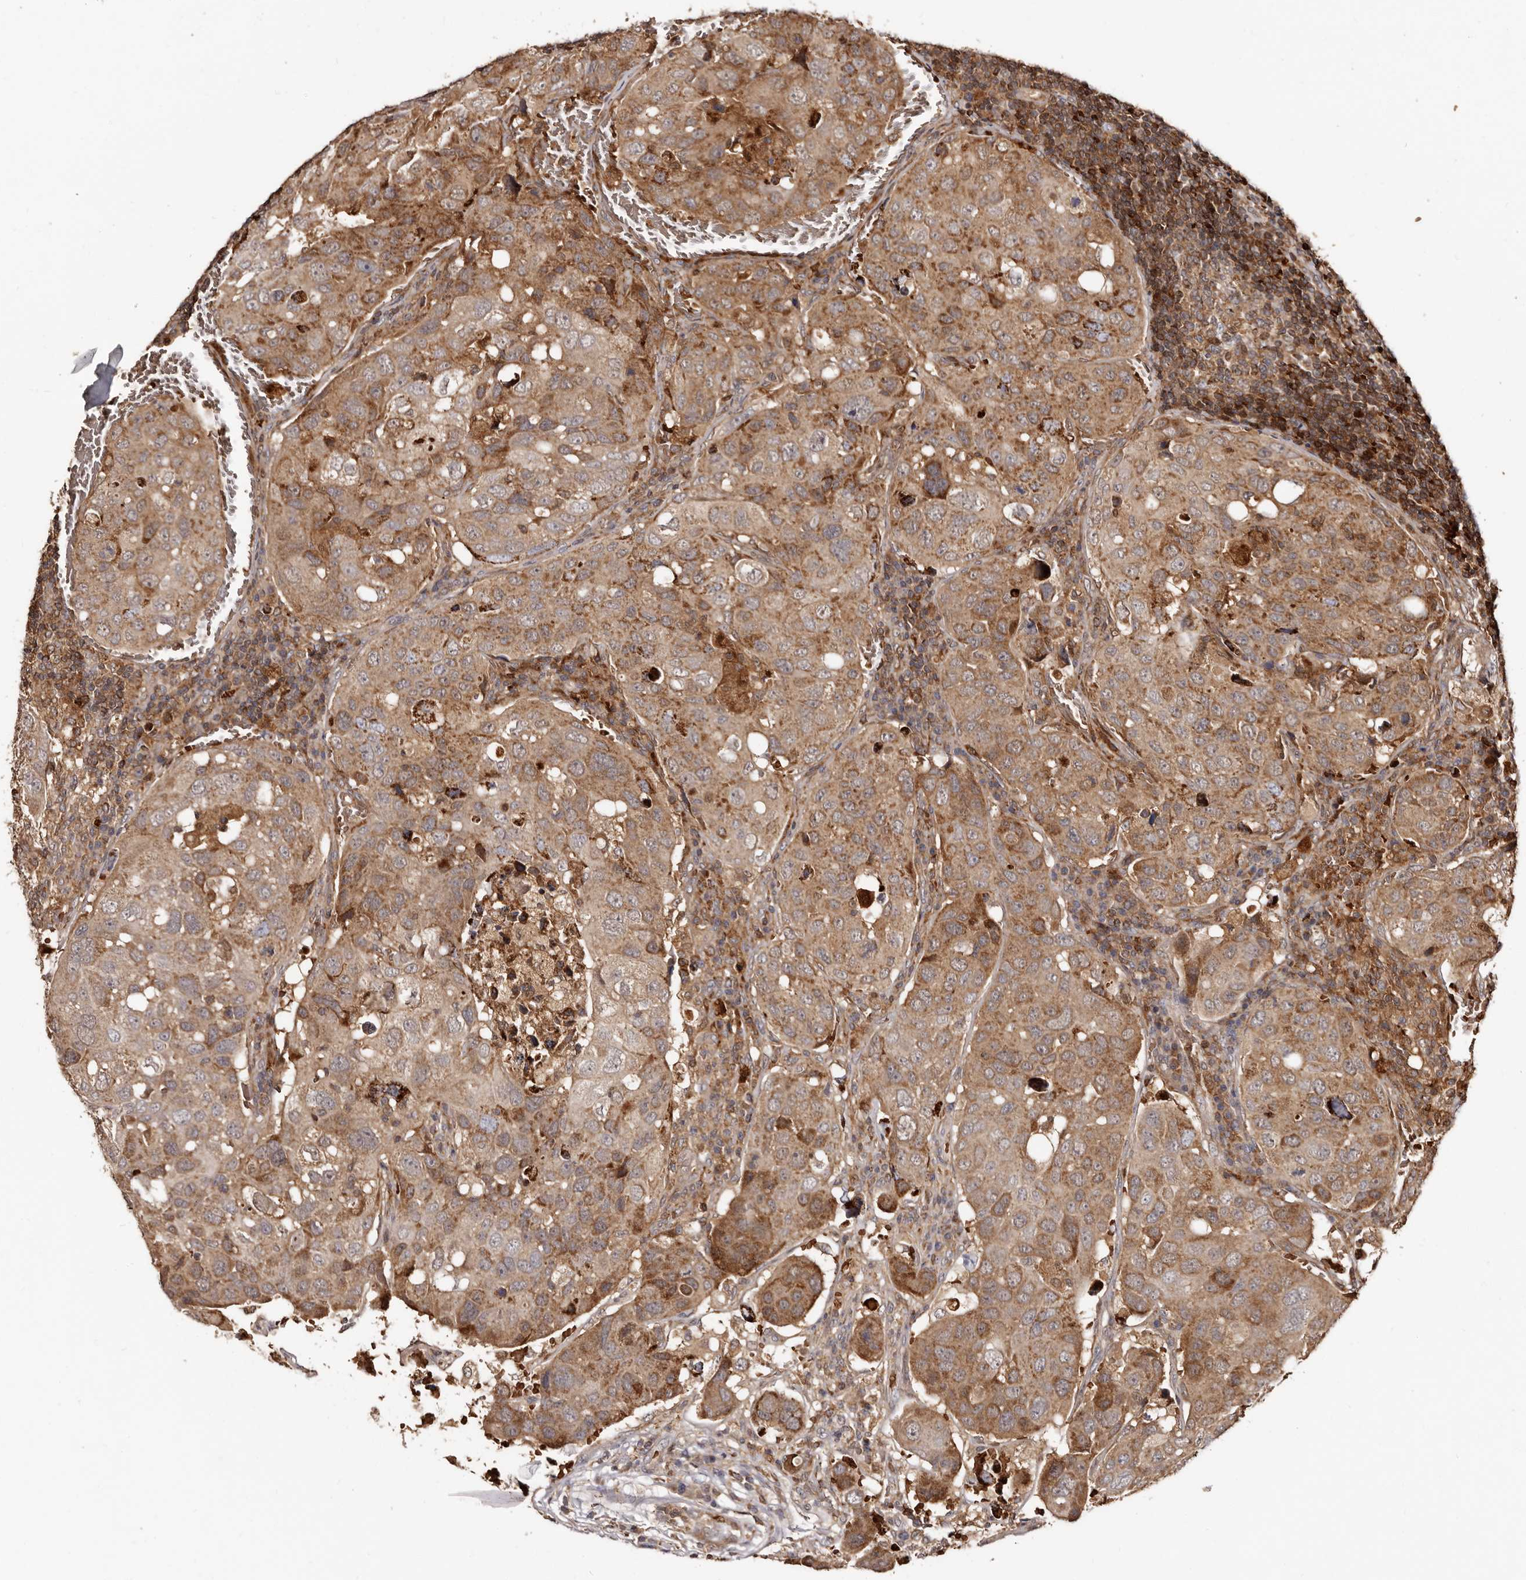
{"staining": {"intensity": "moderate", "quantity": ">75%", "location": "cytoplasmic/membranous"}, "tissue": "urothelial cancer", "cell_type": "Tumor cells", "image_type": "cancer", "snomed": [{"axis": "morphology", "description": "Urothelial carcinoma, High grade"}, {"axis": "topography", "description": "Lymph node"}, {"axis": "topography", "description": "Urinary bladder"}], "caption": "High-grade urothelial carcinoma was stained to show a protein in brown. There is medium levels of moderate cytoplasmic/membranous staining in about >75% of tumor cells.", "gene": "BAX", "patient": {"sex": "male", "age": 51}}